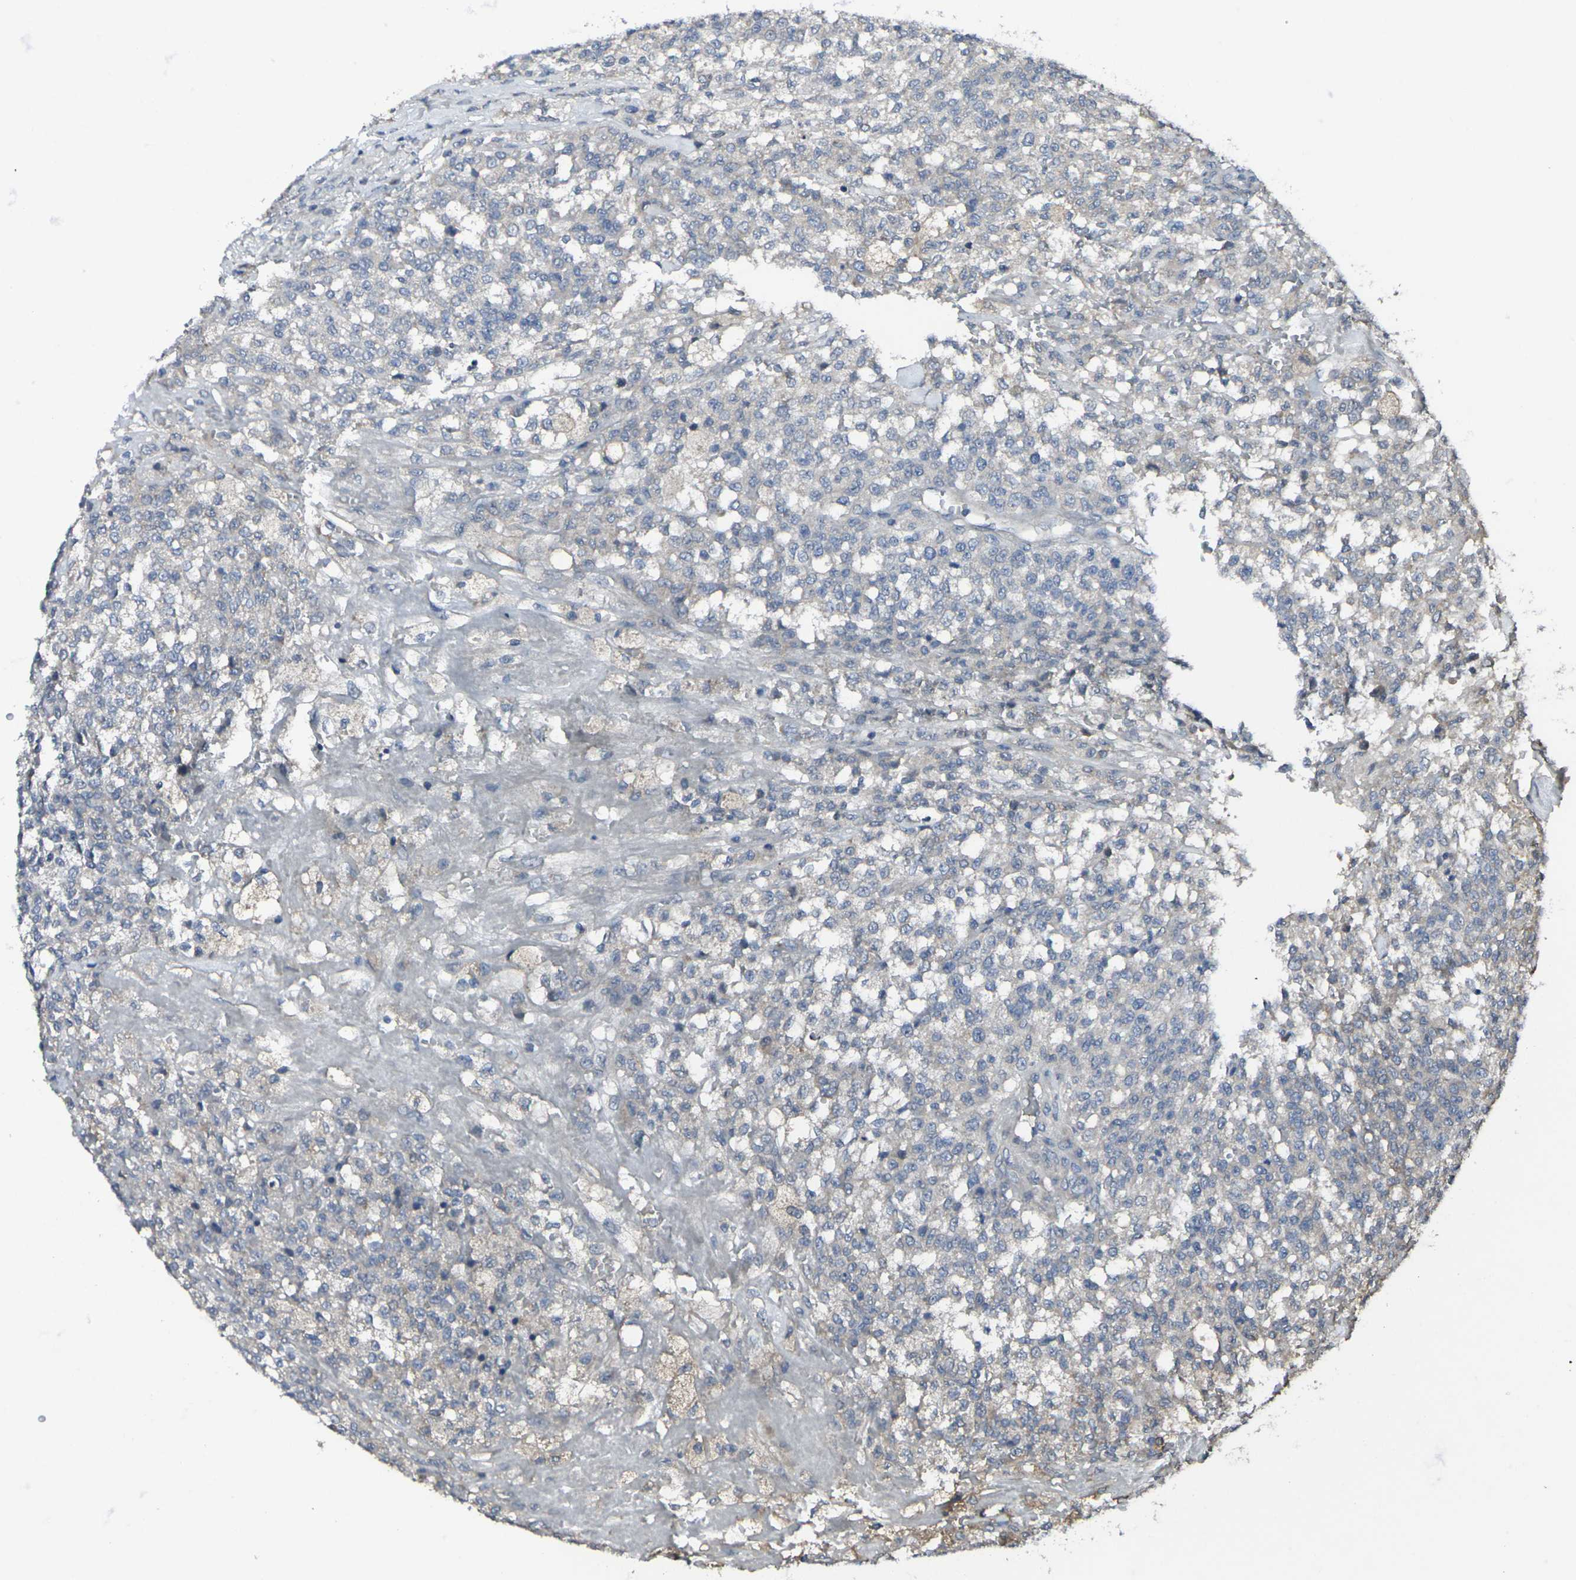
{"staining": {"intensity": "negative", "quantity": "none", "location": "none"}, "tissue": "testis cancer", "cell_type": "Tumor cells", "image_type": "cancer", "snomed": [{"axis": "morphology", "description": "Seminoma, NOS"}, {"axis": "topography", "description": "Testis"}], "caption": "Immunohistochemical staining of testis cancer exhibits no significant expression in tumor cells. (Brightfield microscopy of DAB immunohistochemistry (IHC) at high magnification).", "gene": "CCR10", "patient": {"sex": "male", "age": 59}}